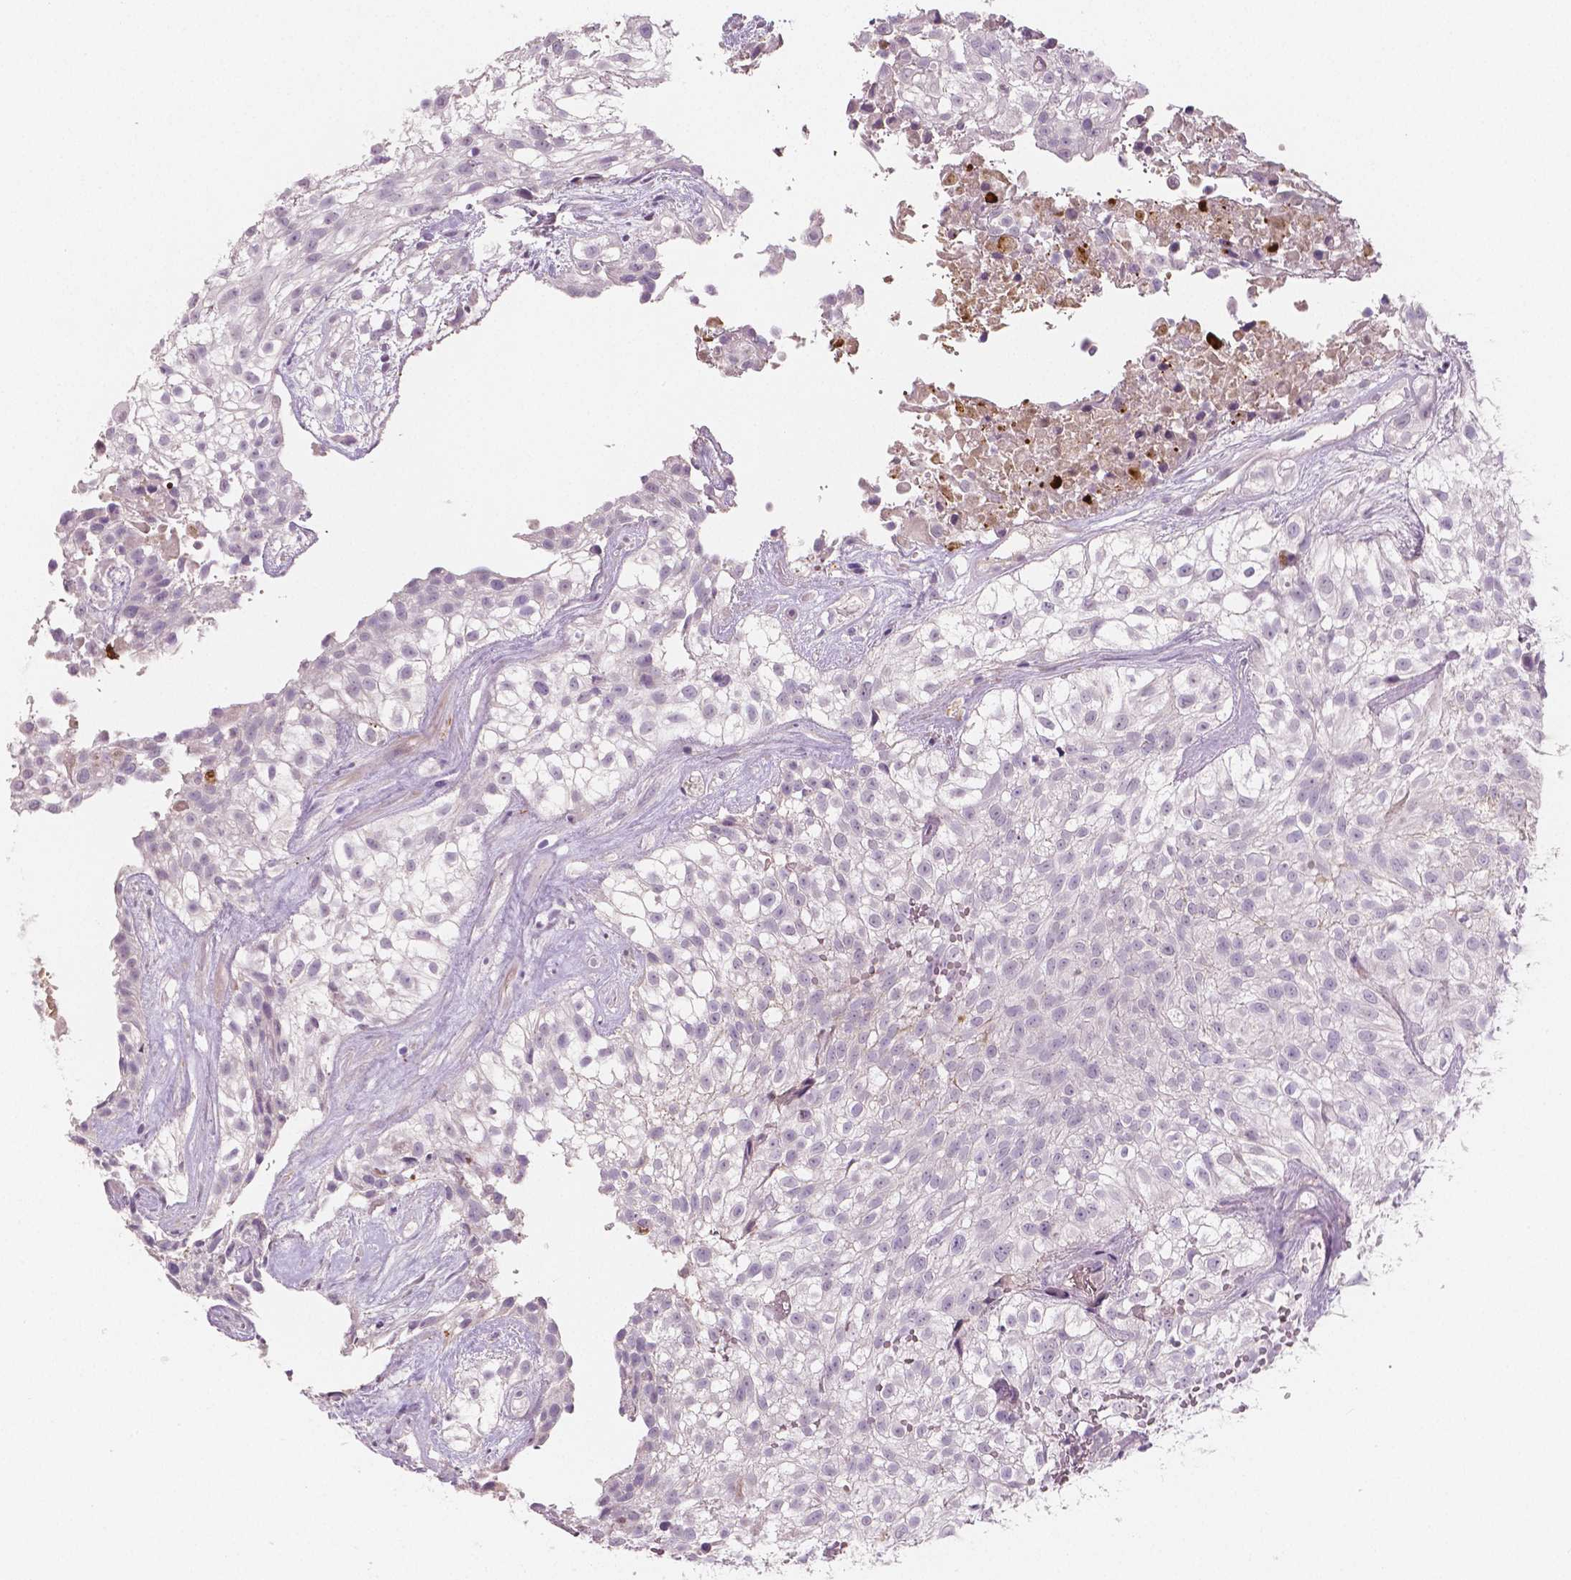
{"staining": {"intensity": "negative", "quantity": "none", "location": "none"}, "tissue": "urothelial cancer", "cell_type": "Tumor cells", "image_type": "cancer", "snomed": [{"axis": "morphology", "description": "Urothelial carcinoma, High grade"}, {"axis": "topography", "description": "Urinary bladder"}], "caption": "Micrograph shows no protein staining in tumor cells of urothelial carcinoma (high-grade) tissue. Brightfield microscopy of immunohistochemistry (IHC) stained with DAB (3,3'-diaminobenzidine) (brown) and hematoxylin (blue), captured at high magnification.", "gene": "APOA4", "patient": {"sex": "male", "age": 56}}